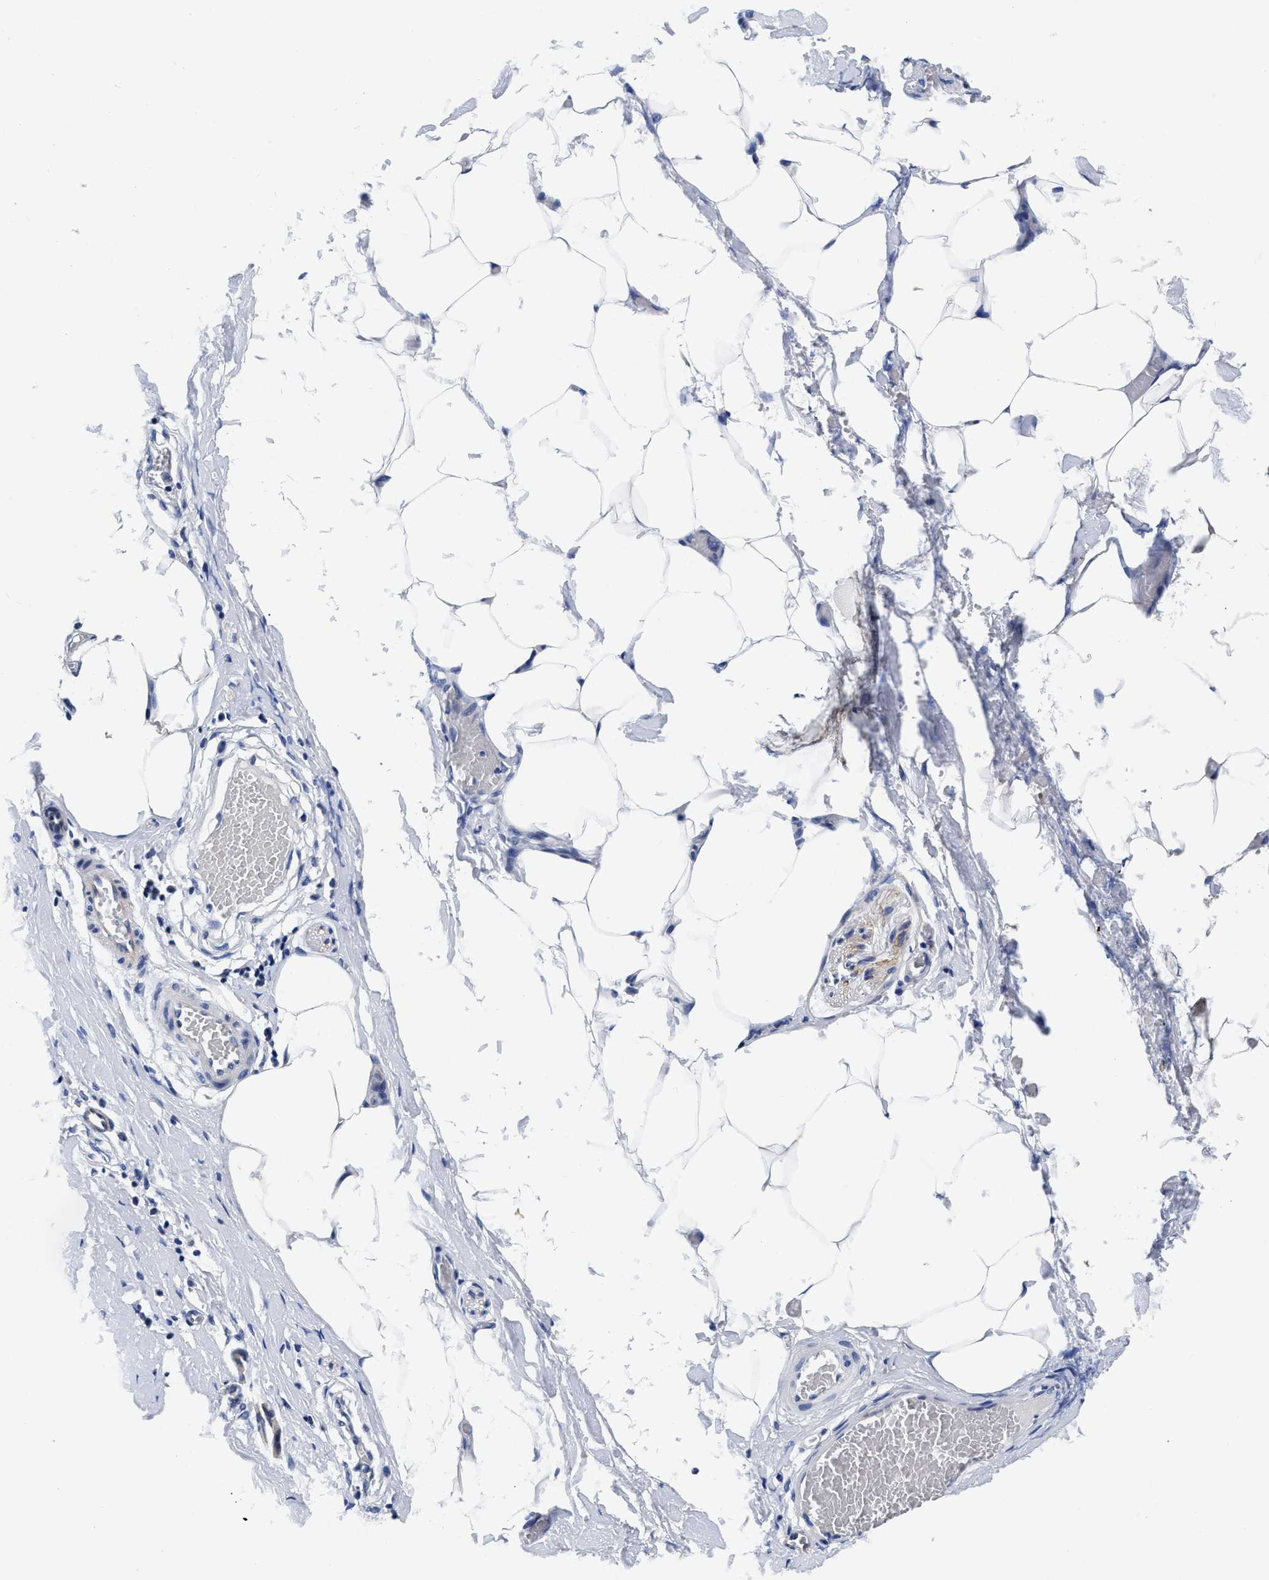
{"staining": {"intensity": "negative", "quantity": "none", "location": "none"}, "tissue": "adipose tissue", "cell_type": "Adipocytes", "image_type": "normal", "snomed": [{"axis": "morphology", "description": "Normal tissue, NOS"}, {"axis": "morphology", "description": "Adenocarcinoma, NOS"}, {"axis": "topography", "description": "Colon"}, {"axis": "topography", "description": "Peripheral nerve tissue"}], "caption": "This photomicrograph is of benign adipose tissue stained with immunohistochemistry to label a protein in brown with the nuclei are counter-stained blue. There is no expression in adipocytes.", "gene": "SLC35F1", "patient": {"sex": "male", "age": 14}}